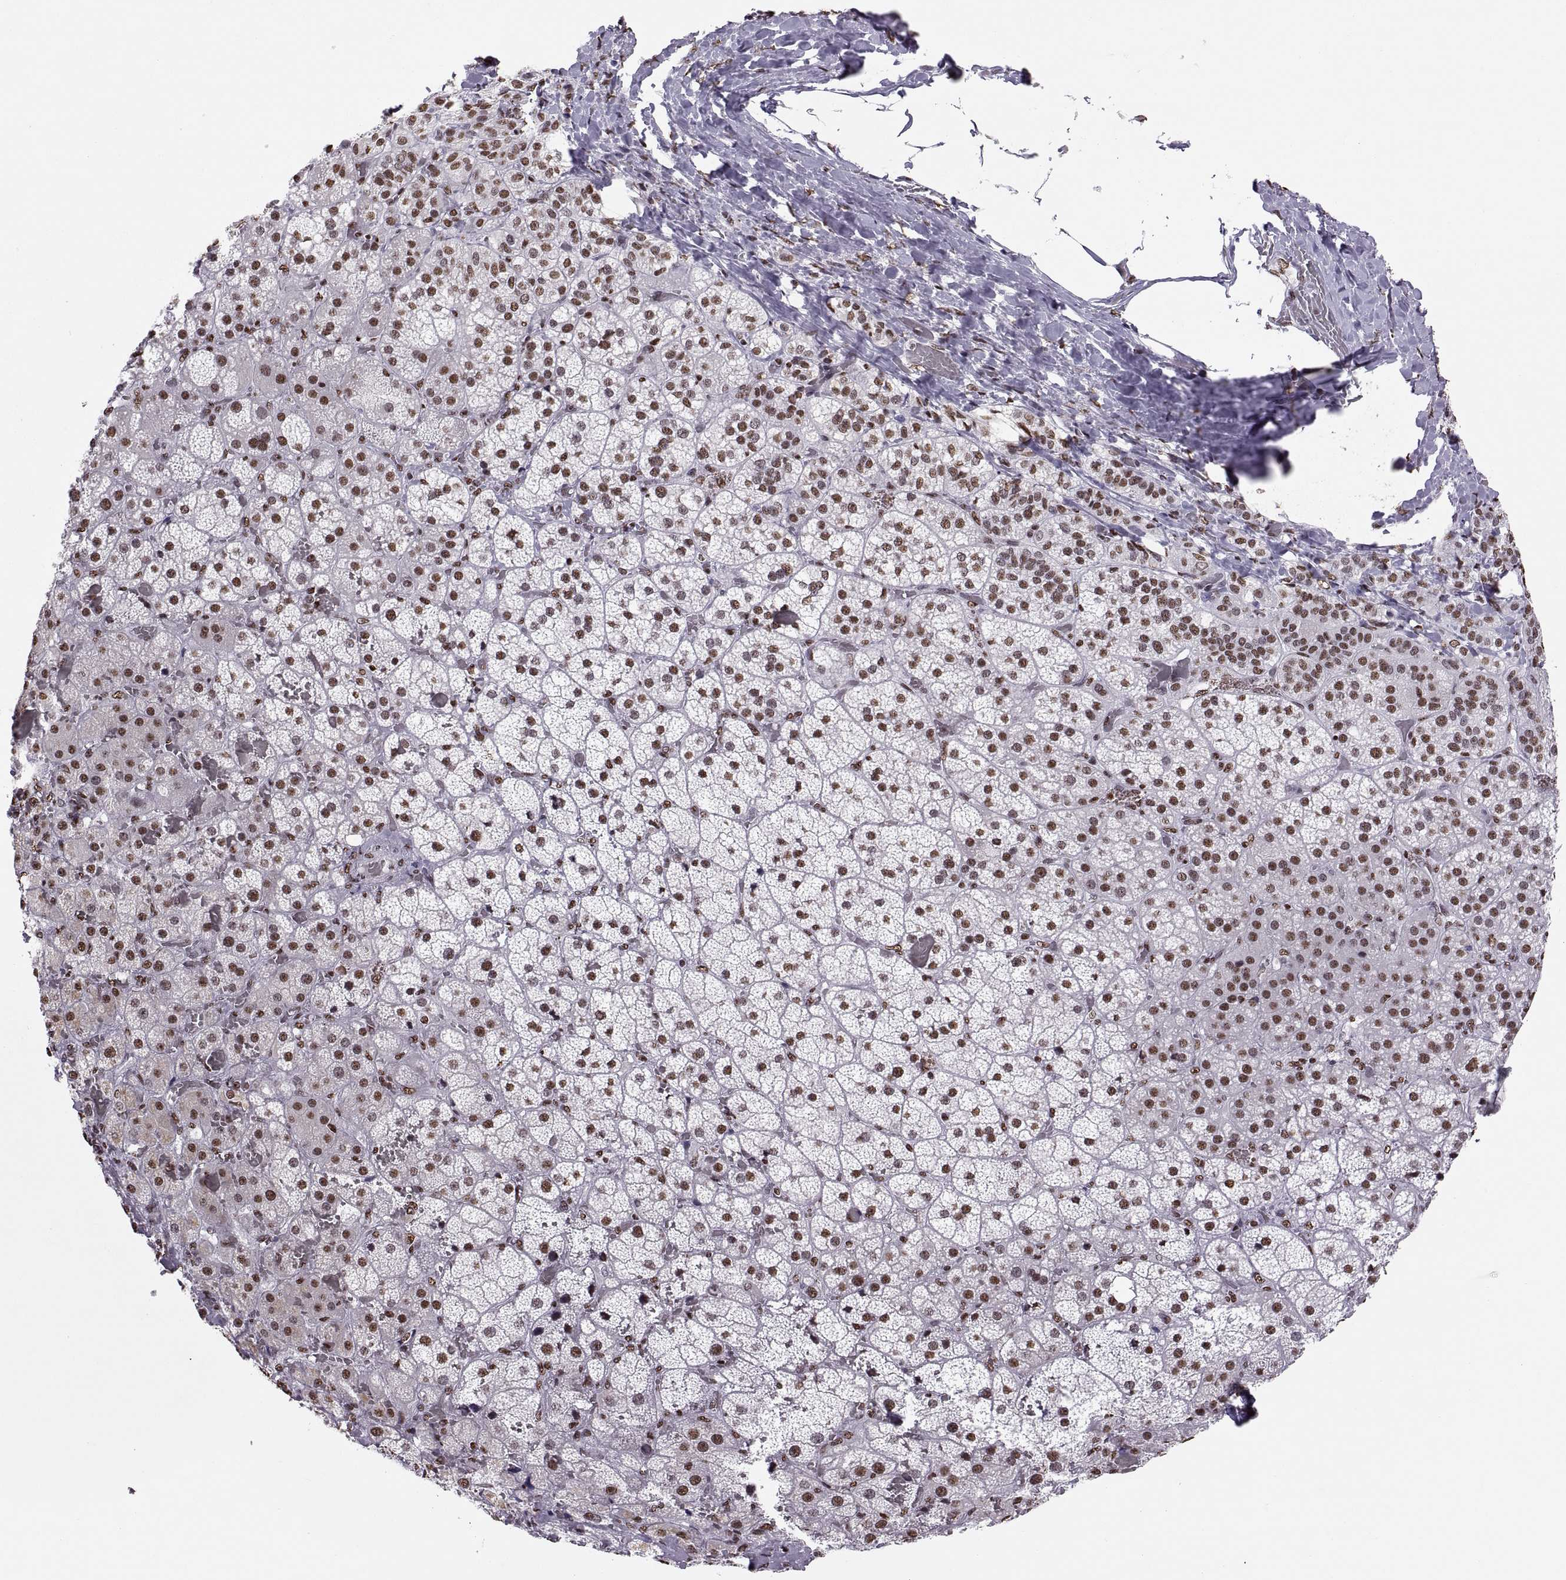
{"staining": {"intensity": "strong", "quantity": "25%-75%", "location": "nuclear"}, "tissue": "adrenal gland", "cell_type": "Glandular cells", "image_type": "normal", "snomed": [{"axis": "morphology", "description": "Normal tissue, NOS"}, {"axis": "topography", "description": "Adrenal gland"}], "caption": "A histopathology image of adrenal gland stained for a protein reveals strong nuclear brown staining in glandular cells.", "gene": "SNAI1", "patient": {"sex": "male", "age": 57}}